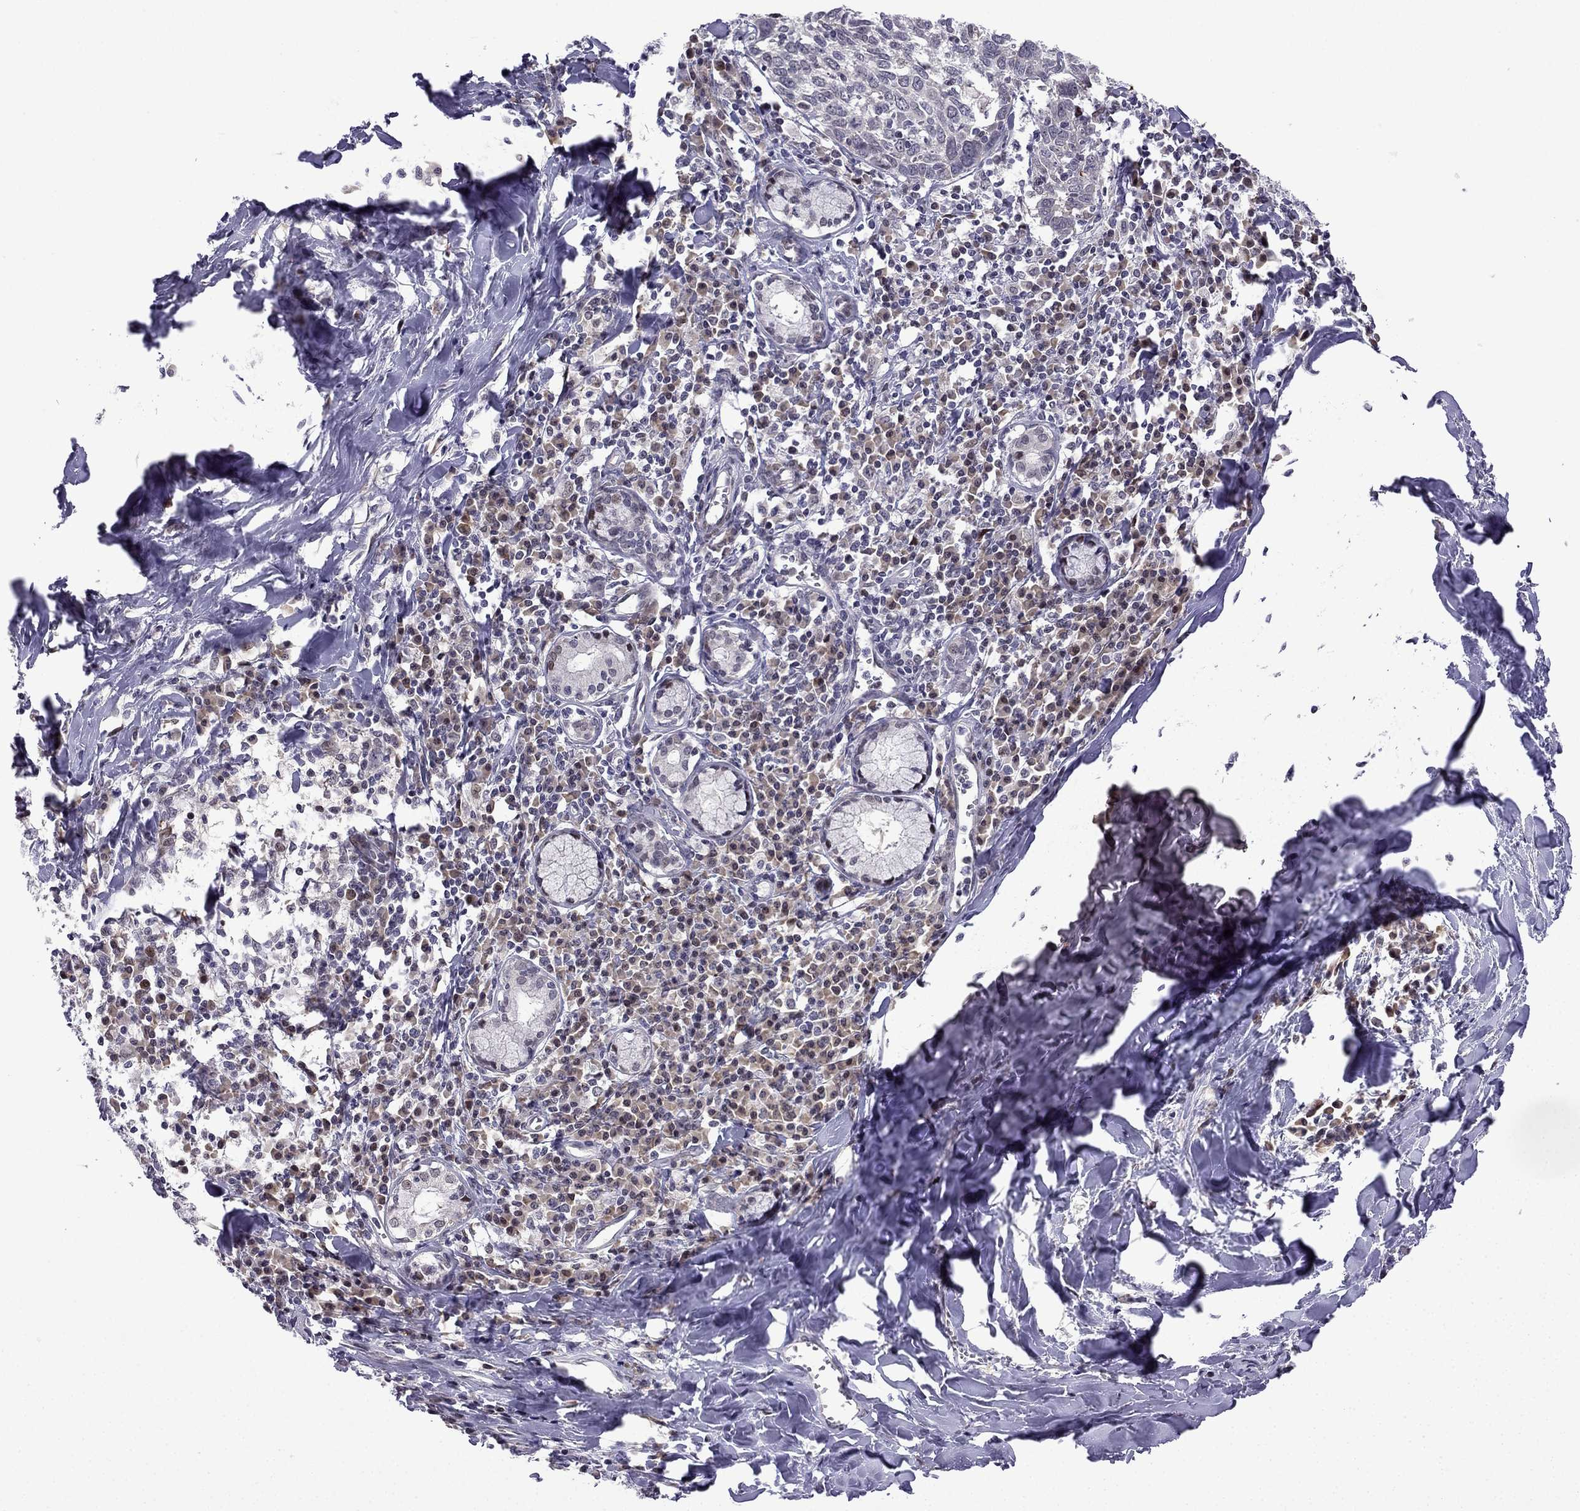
{"staining": {"intensity": "negative", "quantity": "none", "location": "none"}, "tissue": "lung cancer", "cell_type": "Tumor cells", "image_type": "cancer", "snomed": [{"axis": "morphology", "description": "Squamous cell carcinoma, NOS"}, {"axis": "topography", "description": "Lung"}], "caption": "This photomicrograph is of squamous cell carcinoma (lung) stained with immunohistochemistry to label a protein in brown with the nuclei are counter-stained blue. There is no positivity in tumor cells.", "gene": "FGF3", "patient": {"sex": "male", "age": 57}}